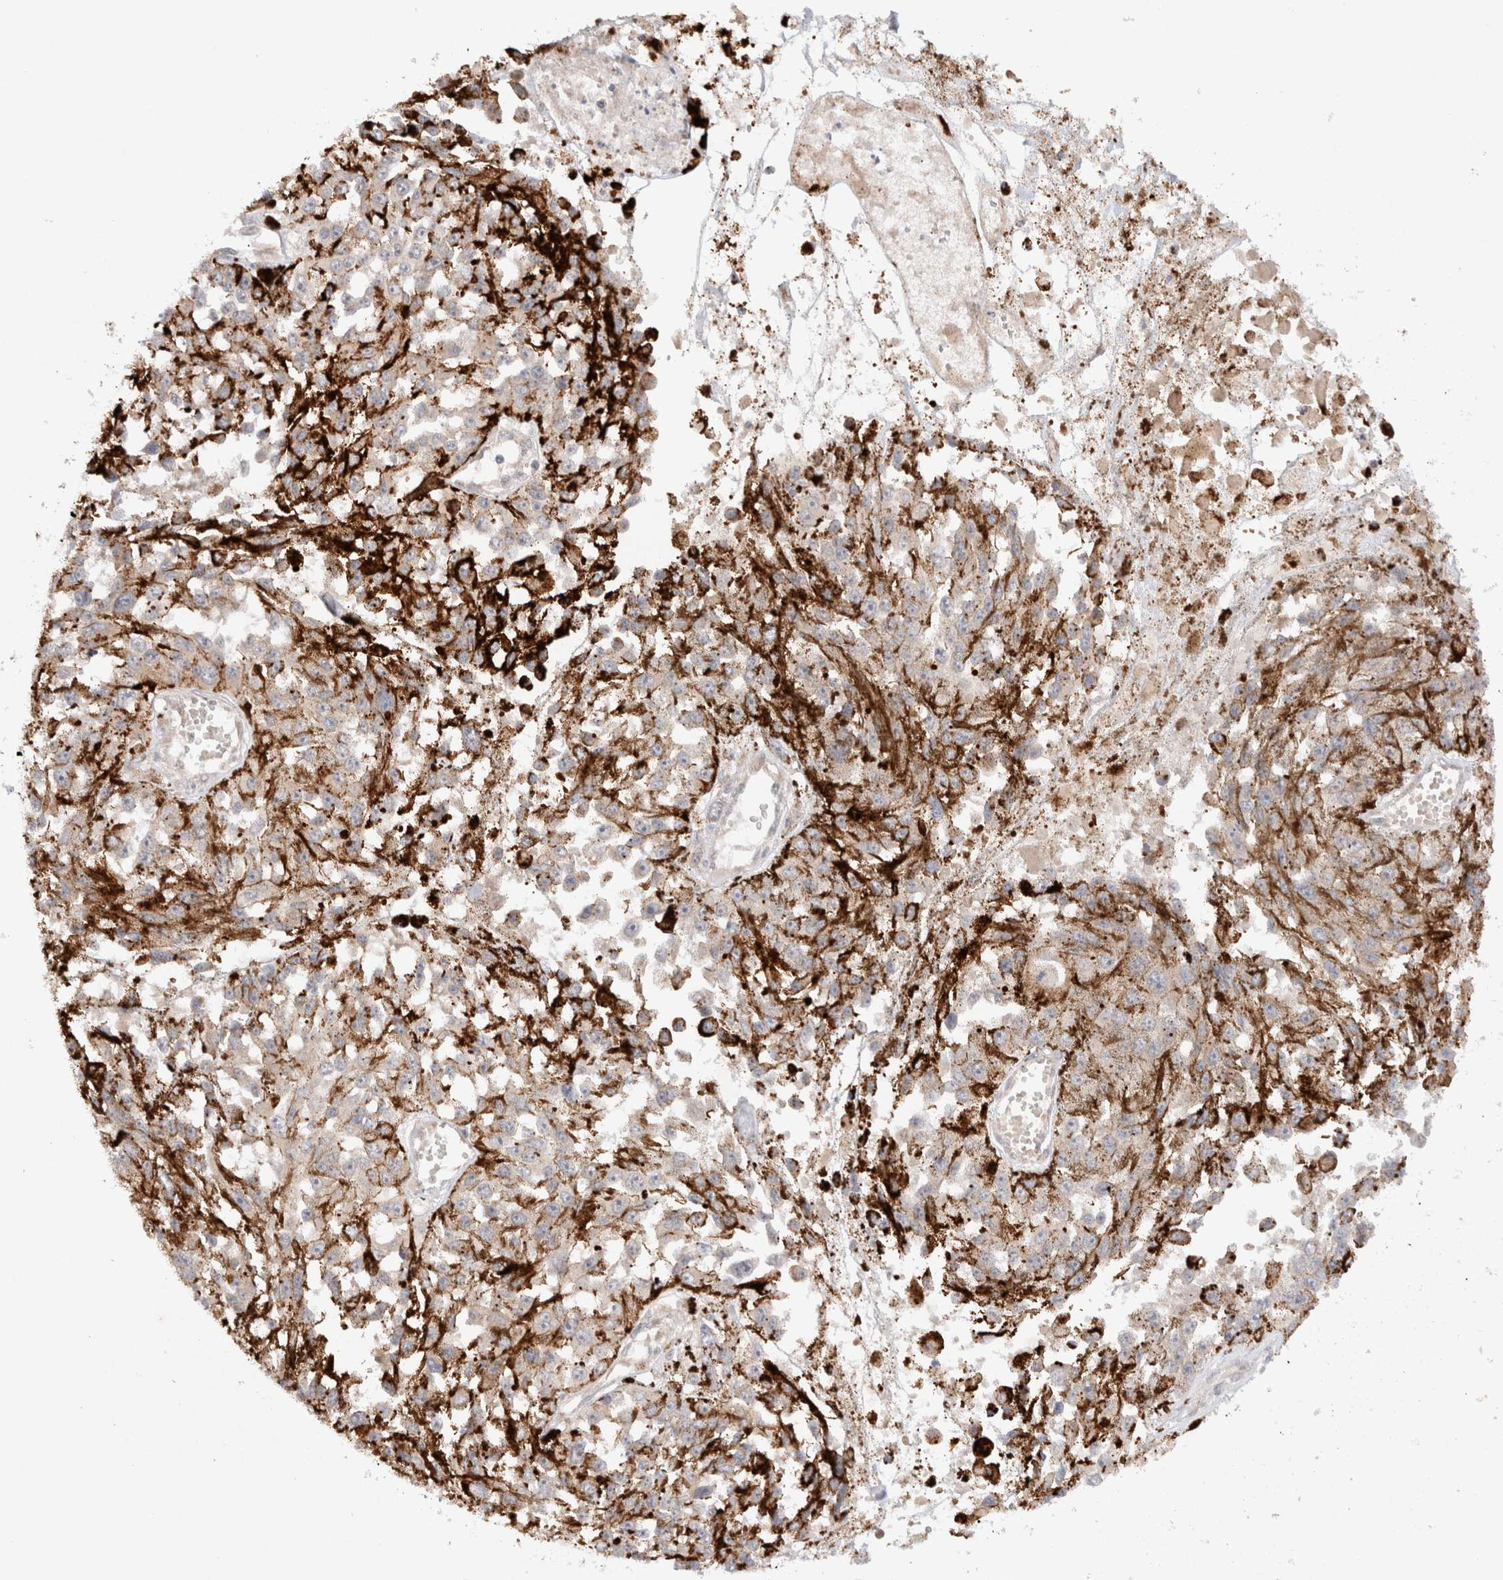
{"staining": {"intensity": "weak", "quantity": "<25%", "location": "cytoplasmic/membranous"}, "tissue": "melanoma", "cell_type": "Tumor cells", "image_type": "cancer", "snomed": [{"axis": "morphology", "description": "Malignant melanoma, Metastatic site"}, {"axis": "topography", "description": "Lymph node"}], "caption": "Photomicrograph shows no protein positivity in tumor cells of melanoma tissue. The staining was performed using DAB (3,3'-diaminobenzidine) to visualize the protein expression in brown, while the nuclei were stained in blue with hematoxylin (Magnification: 20x).", "gene": "KLHL20", "patient": {"sex": "male", "age": 59}}